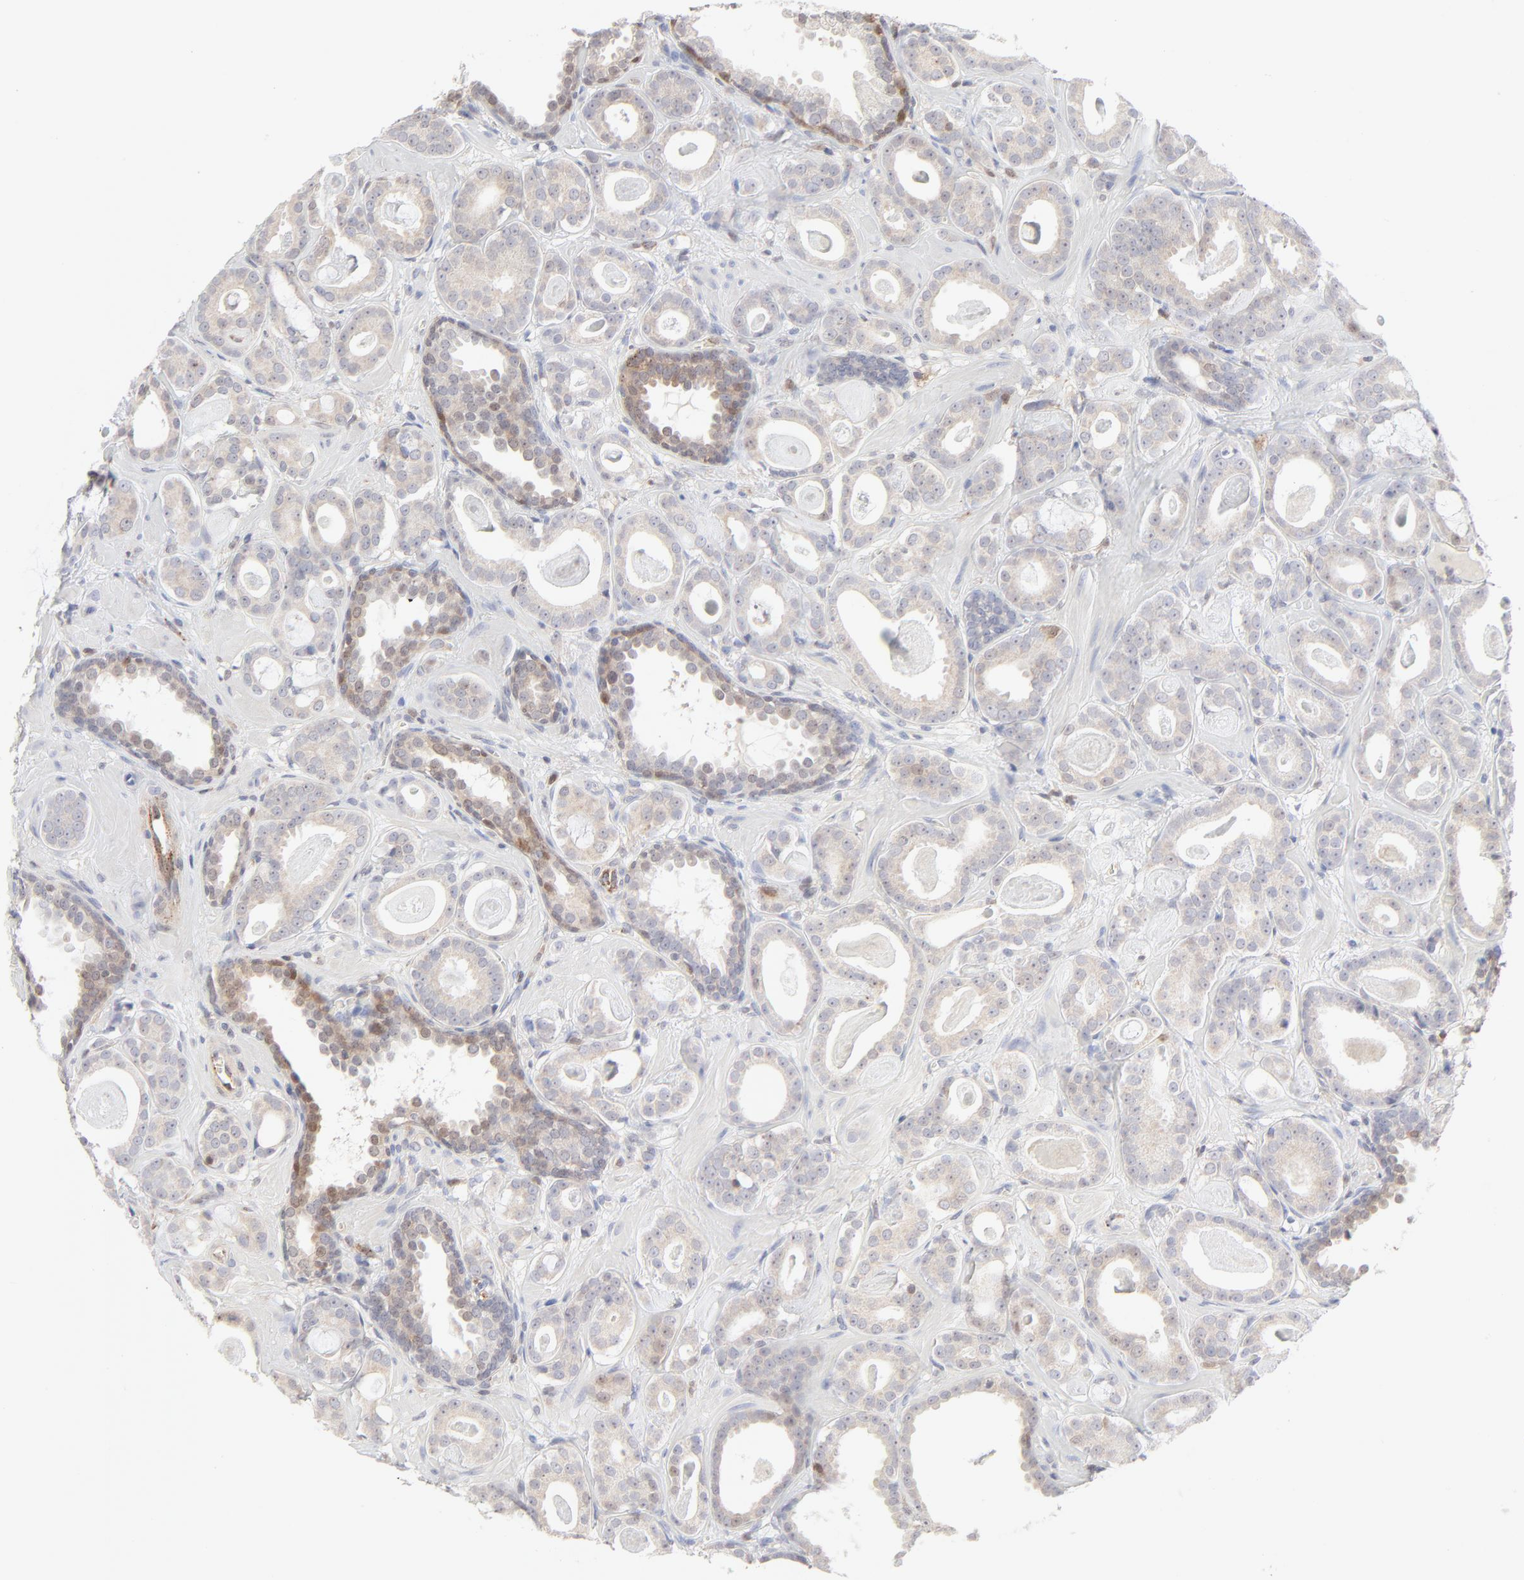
{"staining": {"intensity": "negative", "quantity": "none", "location": "none"}, "tissue": "prostate cancer", "cell_type": "Tumor cells", "image_type": "cancer", "snomed": [{"axis": "morphology", "description": "Adenocarcinoma, Low grade"}, {"axis": "topography", "description": "Prostate"}], "caption": "A photomicrograph of human prostate low-grade adenocarcinoma is negative for staining in tumor cells.", "gene": "CDK6", "patient": {"sex": "male", "age": 57}}